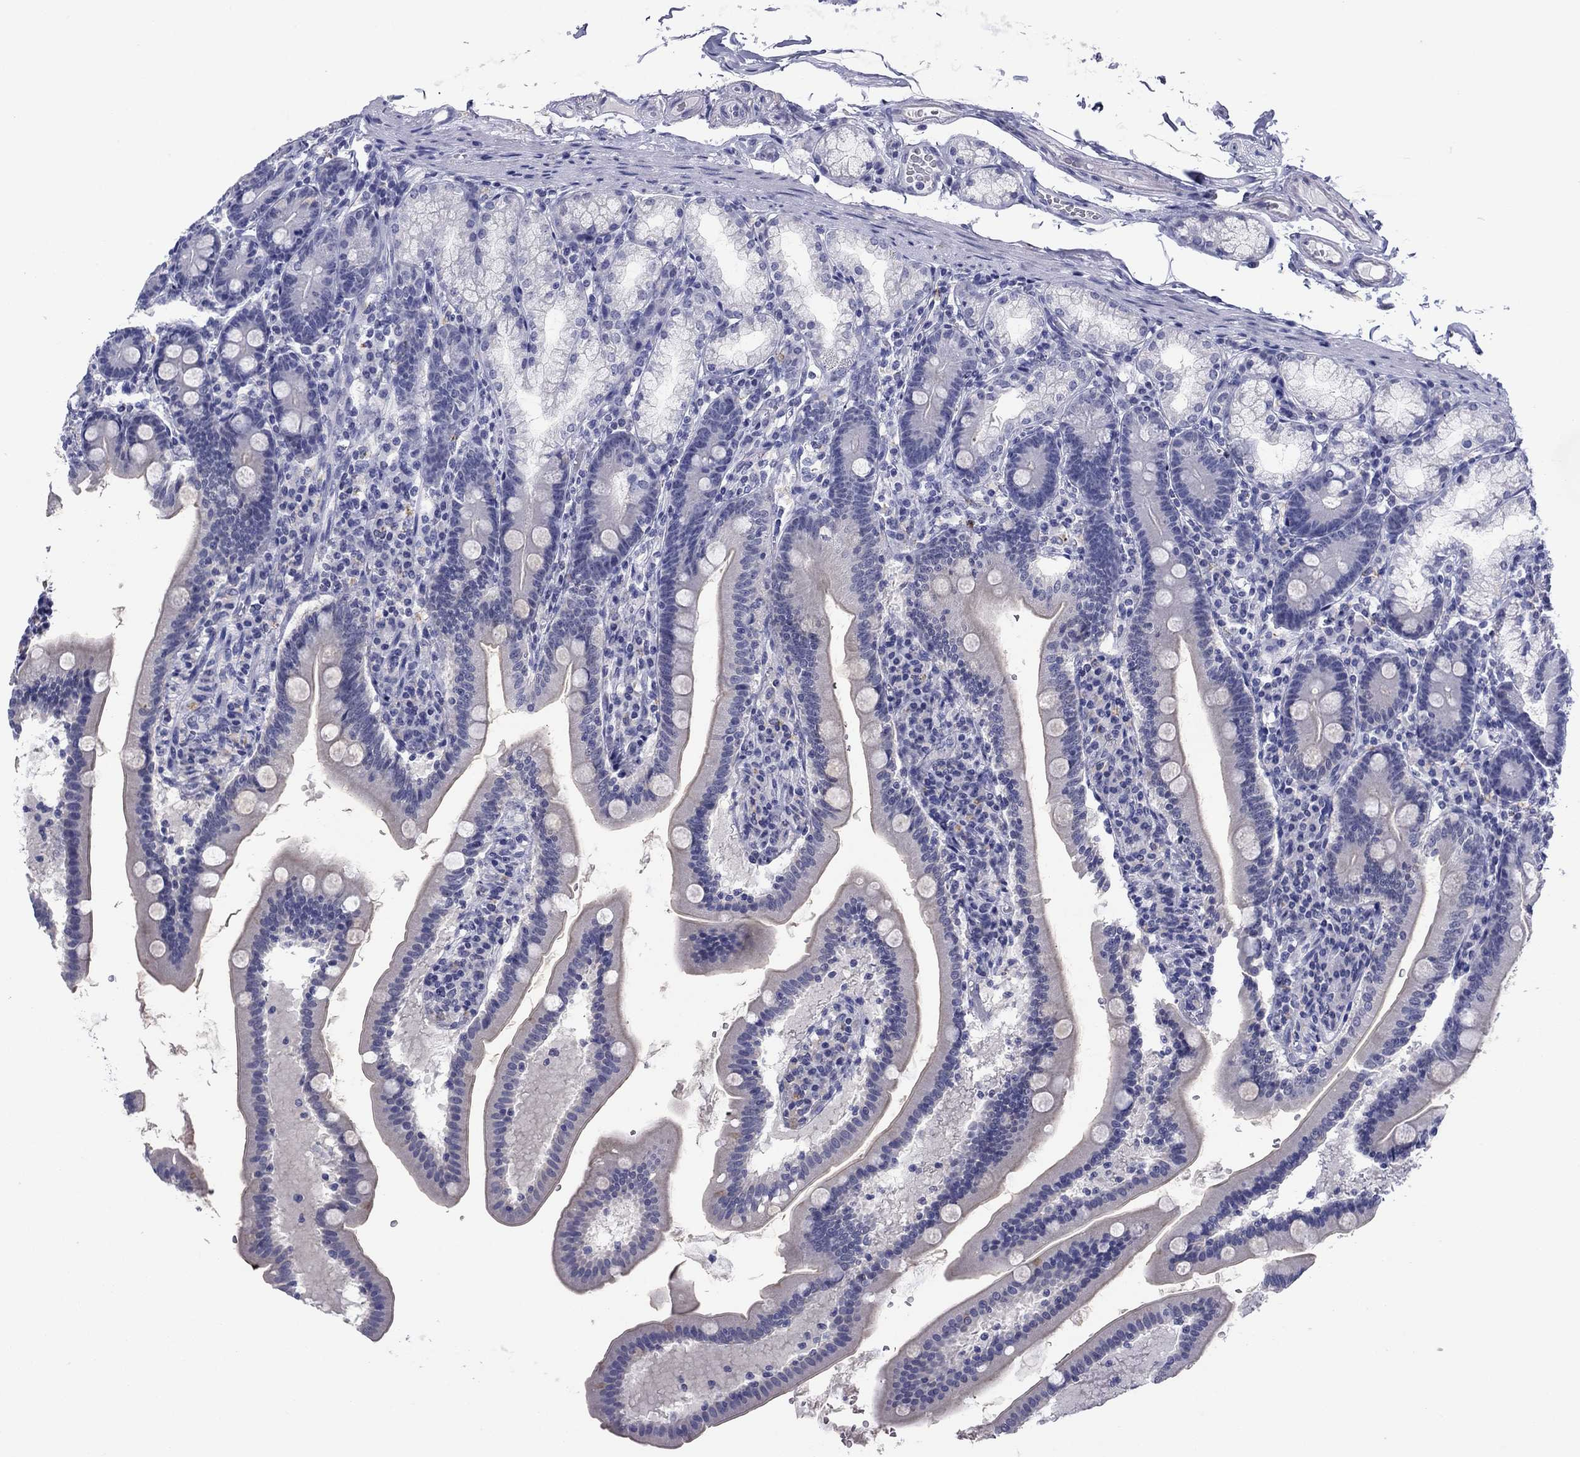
{"staining": {"intensity": "negative", "quantity": "none", "location": "none"}, "tissue": "duodenum", "cell_type": "Glandular cells", "image_type": "normal", "snomed": [{"axis": "morphology", "description": "Normal tissue, NOS"}, {"axis": "topography", "description": "Duodenum"}], "caption": "Immunohistochemistry (IHC) of unremarkable human duodenum exhibits no positivity in glandular cells.", "gene": "TCFL5", "patient": {"sex": "female", "age": 67}}